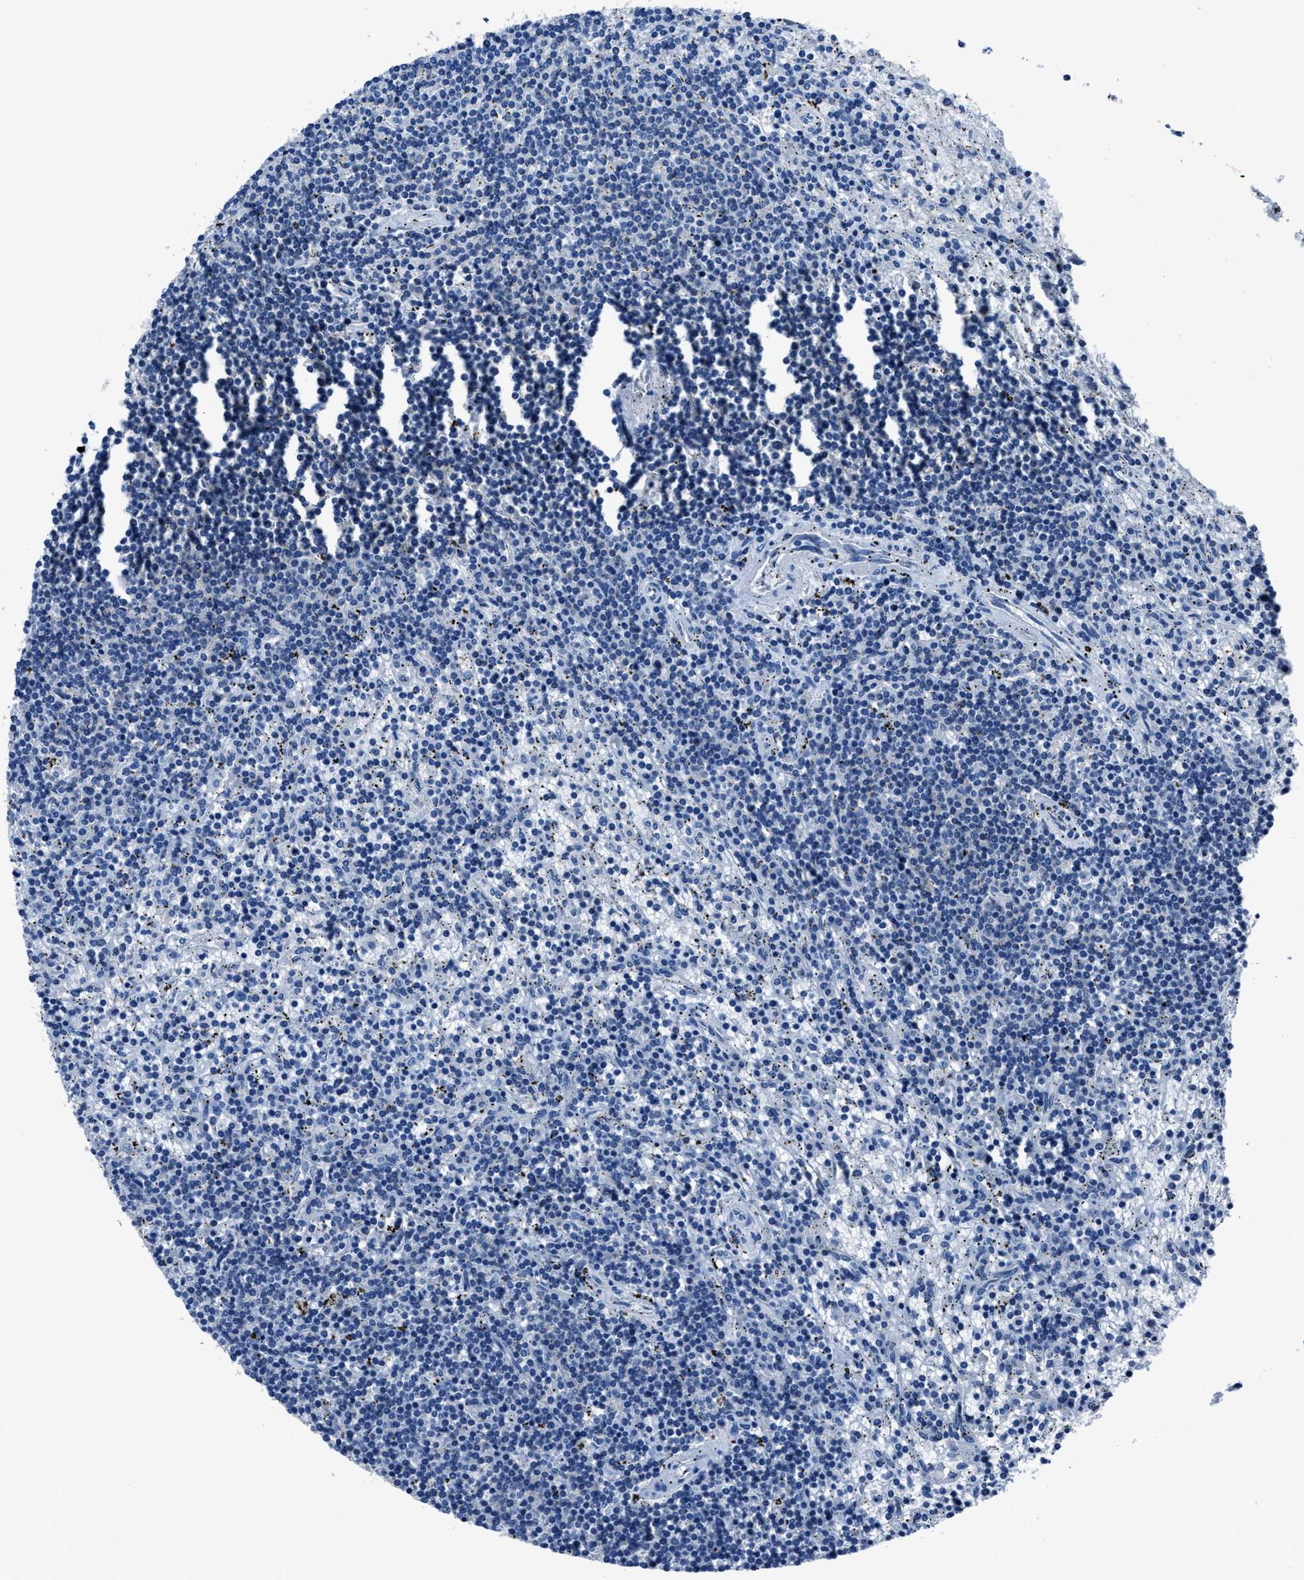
{"staining": {"intensity": "negative", "quantity": "none", "location": "none"}, "tissue": "lymphoma", "cell_type": "Tumor cells", "image_type": "cancer", "snomed": [{"axis": "morphology", "description": "Malignant lymphoma, non-Hodgkin's type, Low grade"}, {"axis": "topography", "description": "Spleen"}], "caption": "Immunohistochemistry micrograph of human low-grade malignant lymphoma, non-Hodgkin's type stained for a protein (brown), which exhibits no expression in tumor cells. (DAB (3,3'-diaminobenzidine) immunohistochemistry, high magnification).", "gene": "LMO7", "patient": {"sex": "male", "age": 76}}